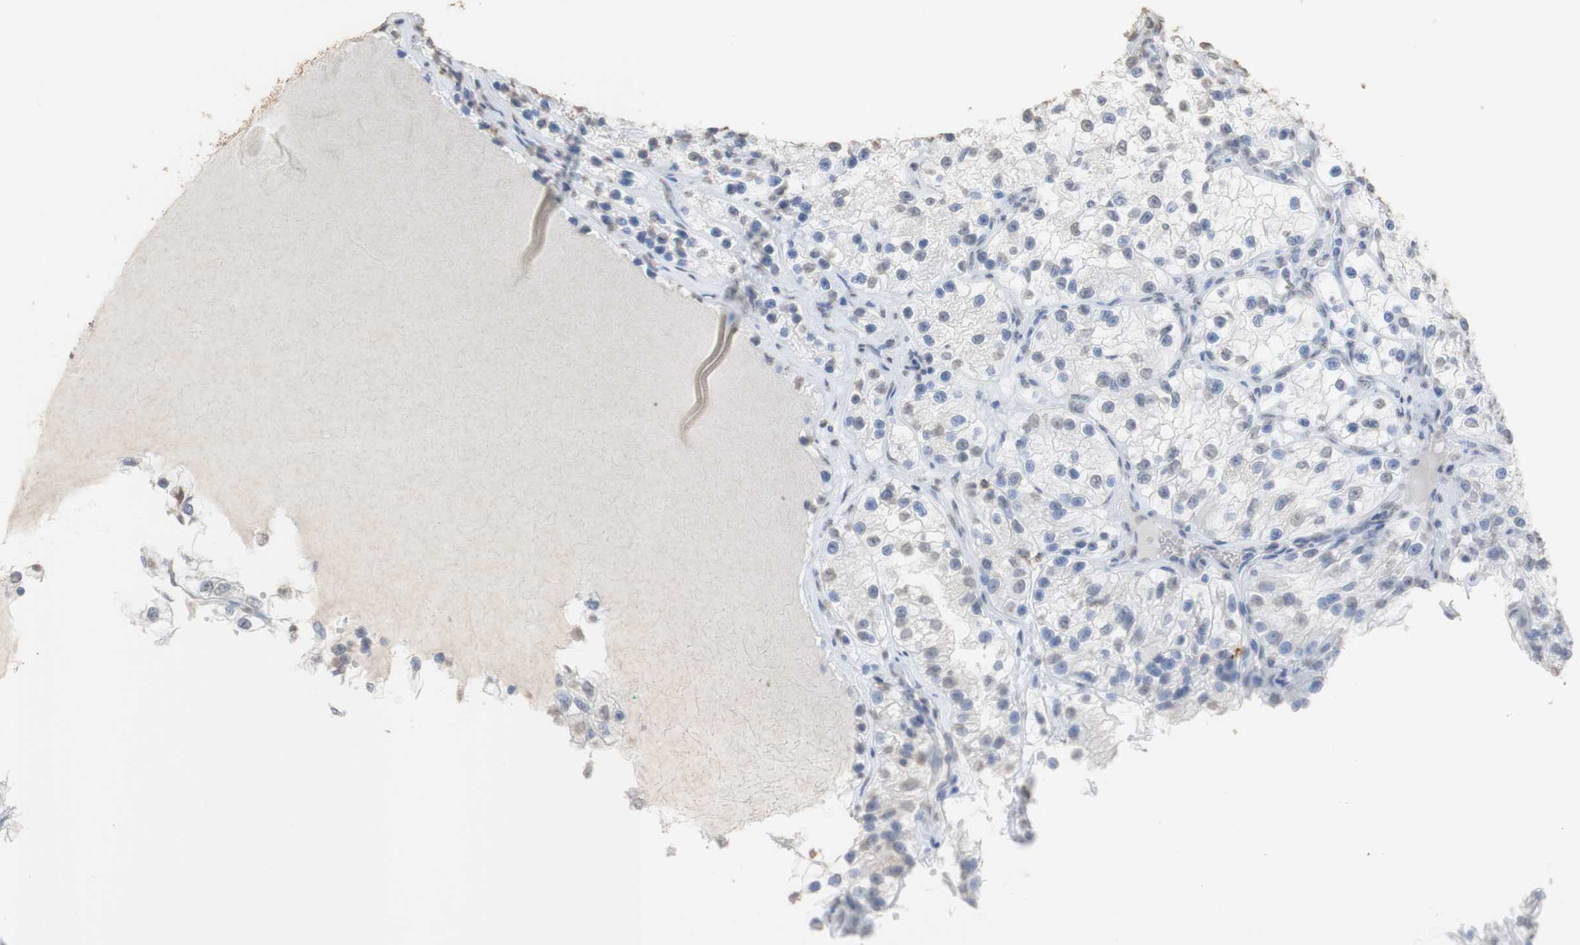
{"staining": {"intensity": "negative", "quantity": "none", "location": "none"}, "tissue": "renal cancer", "cell_type": "Tumor cells", "image_type": "cancer", "snomed": [{"axis": "morphology", "description": "Adenocarcinoma, NOS"}, {"axis": "topography", "description": "Kidney"}], "caption": "Protein analysis of renal adenocarcinoma demonstrates no significant positivity in tumor cells.", "gene": "L1CAM", "patient": {"sex": "female", "age": 57}}